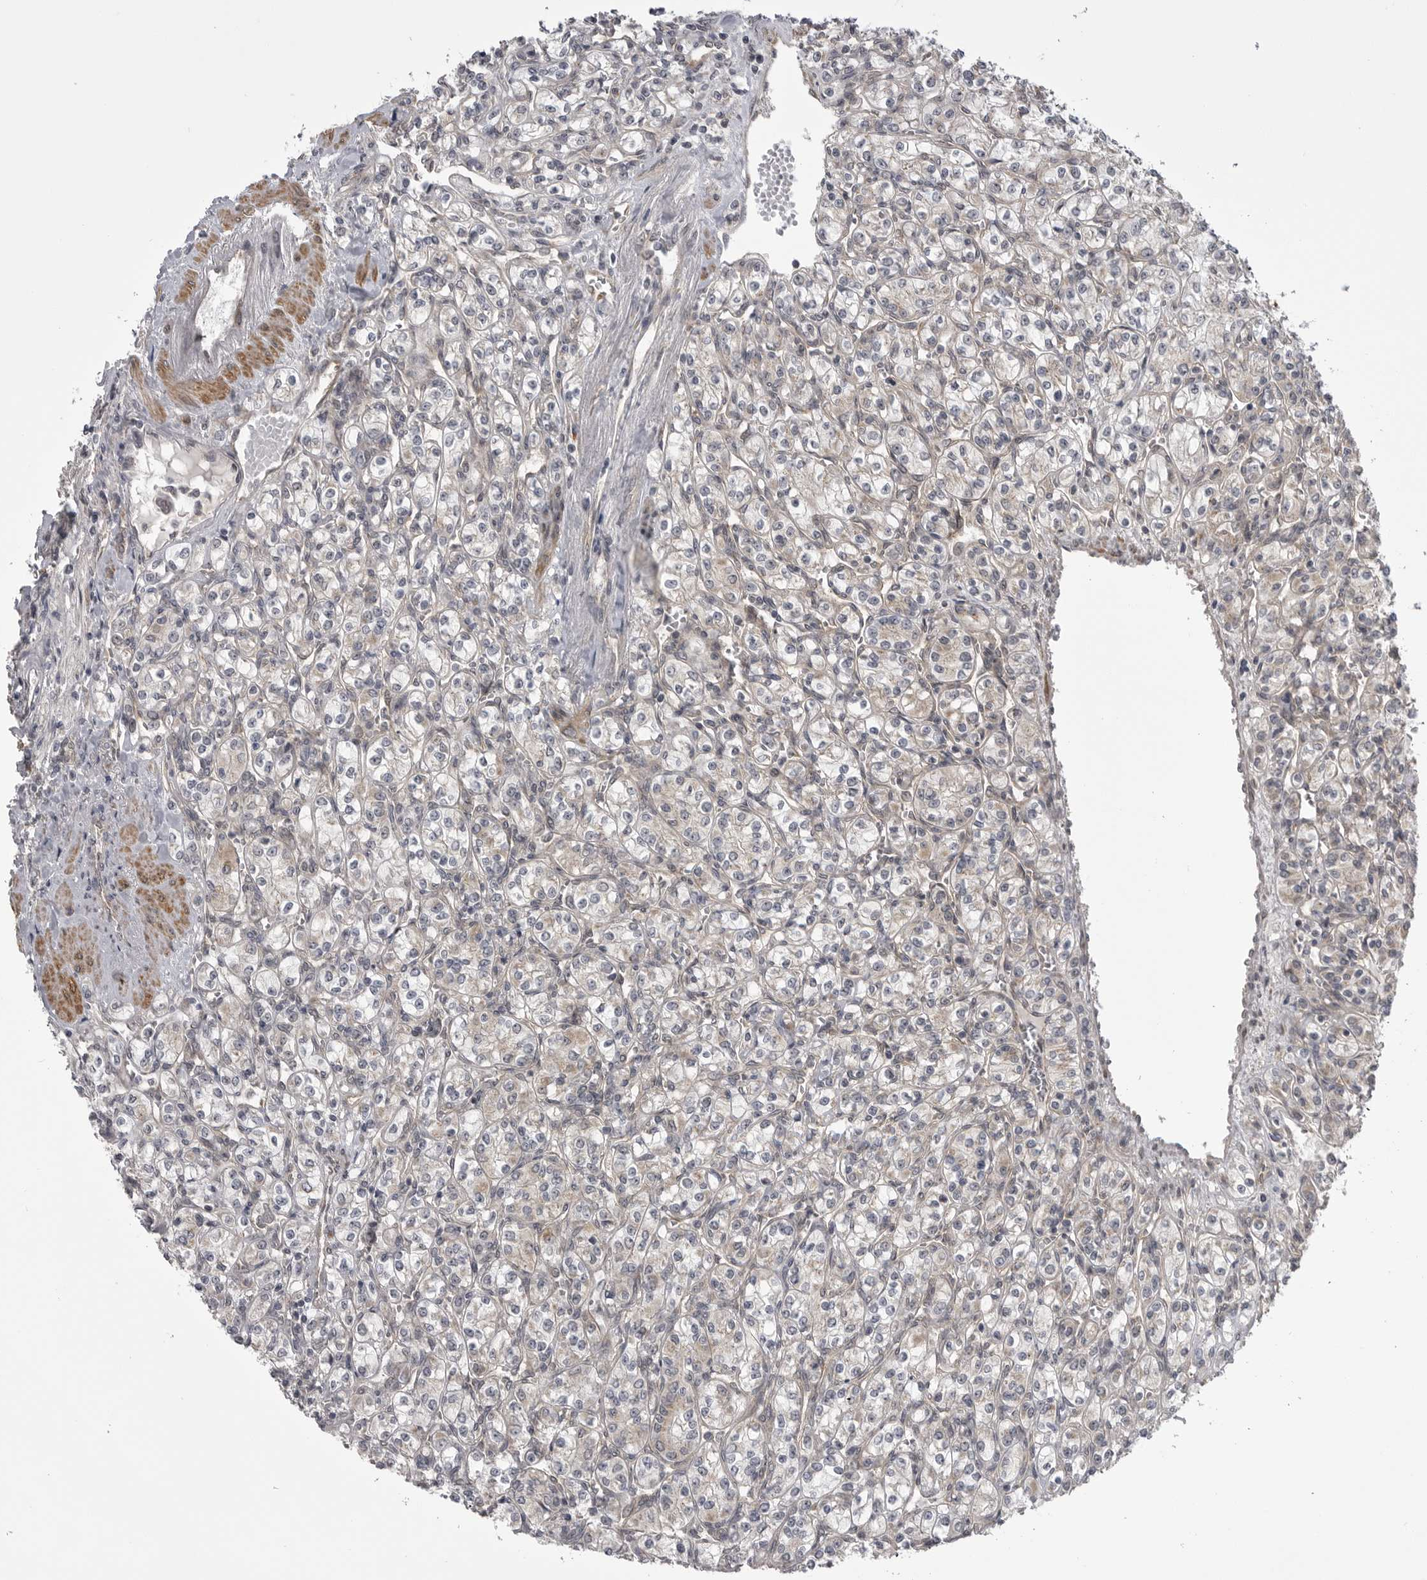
{"staining": {"intensity": "negative", "quantity": "none", "location": "none"}, "tissue": "renal cancer", "cell_type": "Tumor cells", "image_type": "cancer", "snomed": [{"axis": "morphology", "description": "Adenocarcinoma, NOS"}, {"axis": "topography", "description": "Kidney"}], "caption": "This is a micrograph of immunohistochemistry (IHC) staining of renal cancer (adenocarcinoma), which shows no staining in tumor cells.", "gene": "PDCL", "patient": {"sex": "male", "age": 77}}